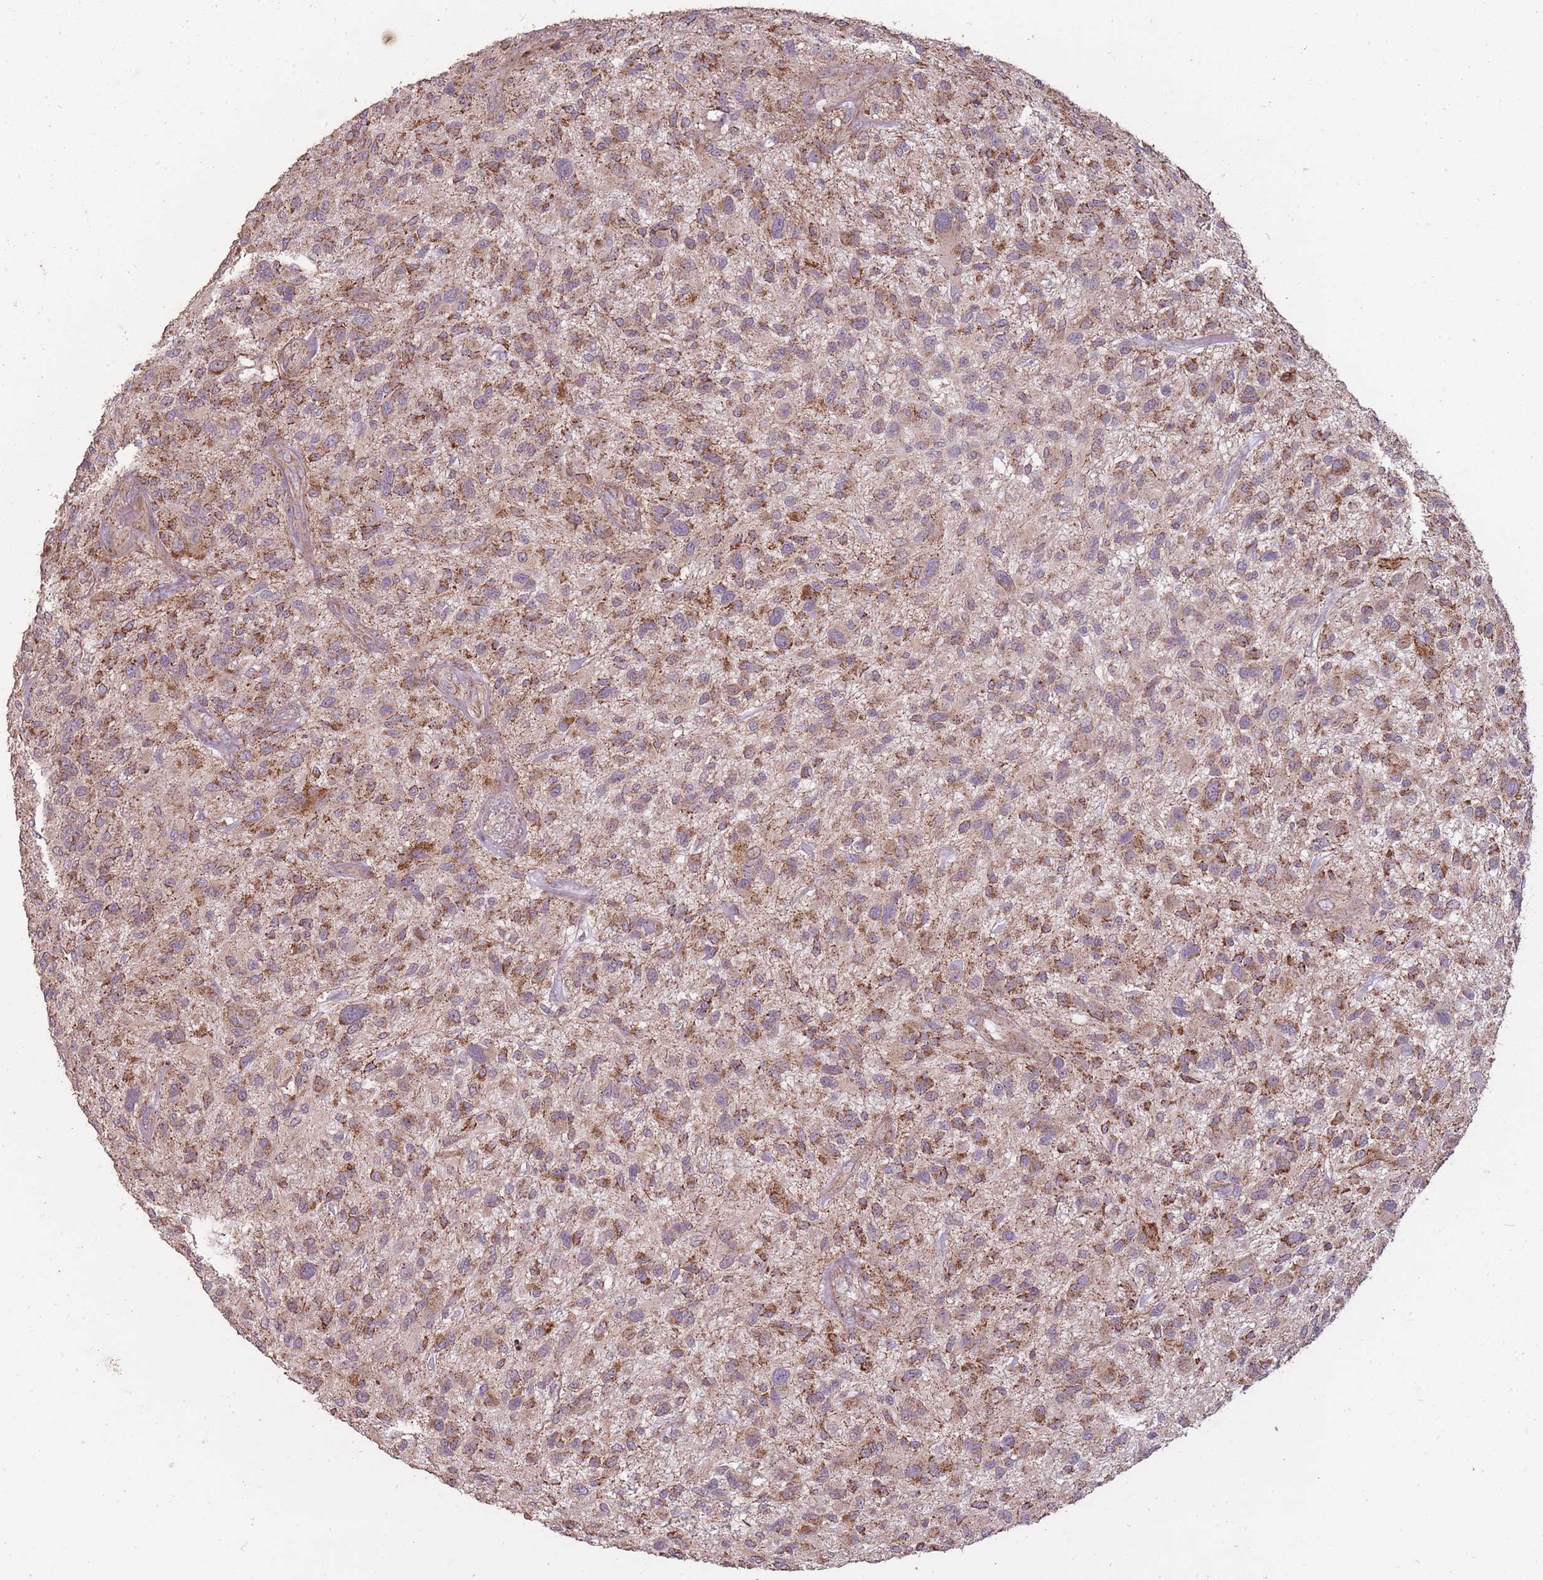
{"staining": {"intensity": "moderate", "quantity": ">75%", "location": "cytoplasmic/membranous"}, "tissue": "glioma", "cell_type": "Tumor cells", "image_type": "cancer", "snomed": [{"axis": "morphology", "description": "Glioma, malignant, High grade"}, {"axis": "topography", "description": "Brain"}], "caption": "Malignant high-grade glioma stained with a protein marker demonstrates moderate staining in tumor cells.", "gene": "CNOT8", "patient": {"sex": "male", "age": 47}}